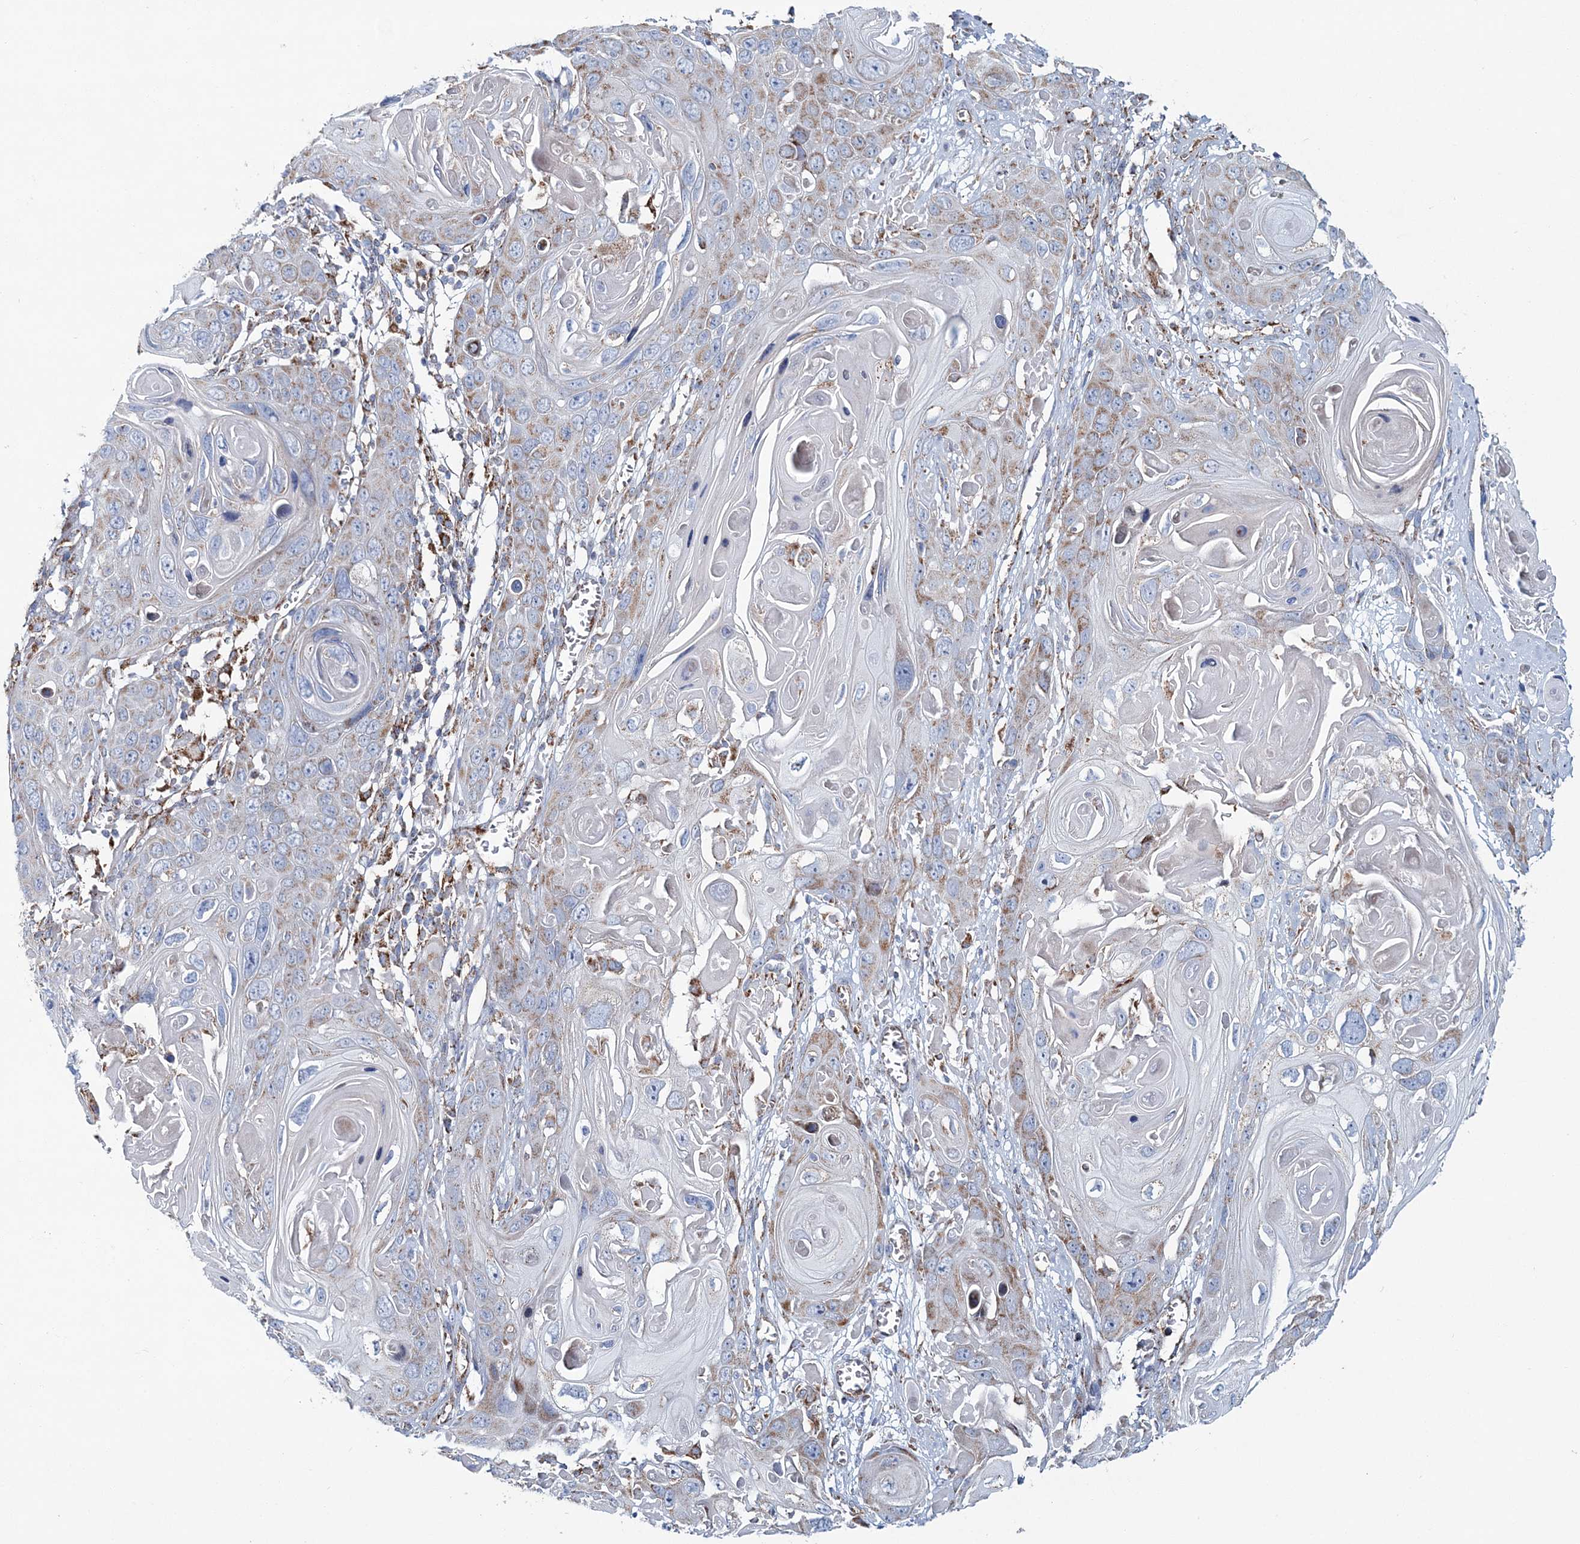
{"staining": {"intensity": "moderate", "quantity": ">75%", "location": "cytoplasmic/membranous"}, "tissue": "skin cancer", "cell_type": "Tumor cells", "image_type": "cancer", "snomed": [{"axis": "morphology", "description": "Squamous cell carcinoma, NOS"}, {"axis": "topography", "description": "Skin"}], "caption": "A high-resolution image shows immunohistochemistry staining of skin squamous cell carcinoma, which reveals moderate cytoplasmic/membranous expression in approximately >75% of tumor cells.", "gene": "ARHGAP6", "patient": {"sex": "male", "age": 55}}